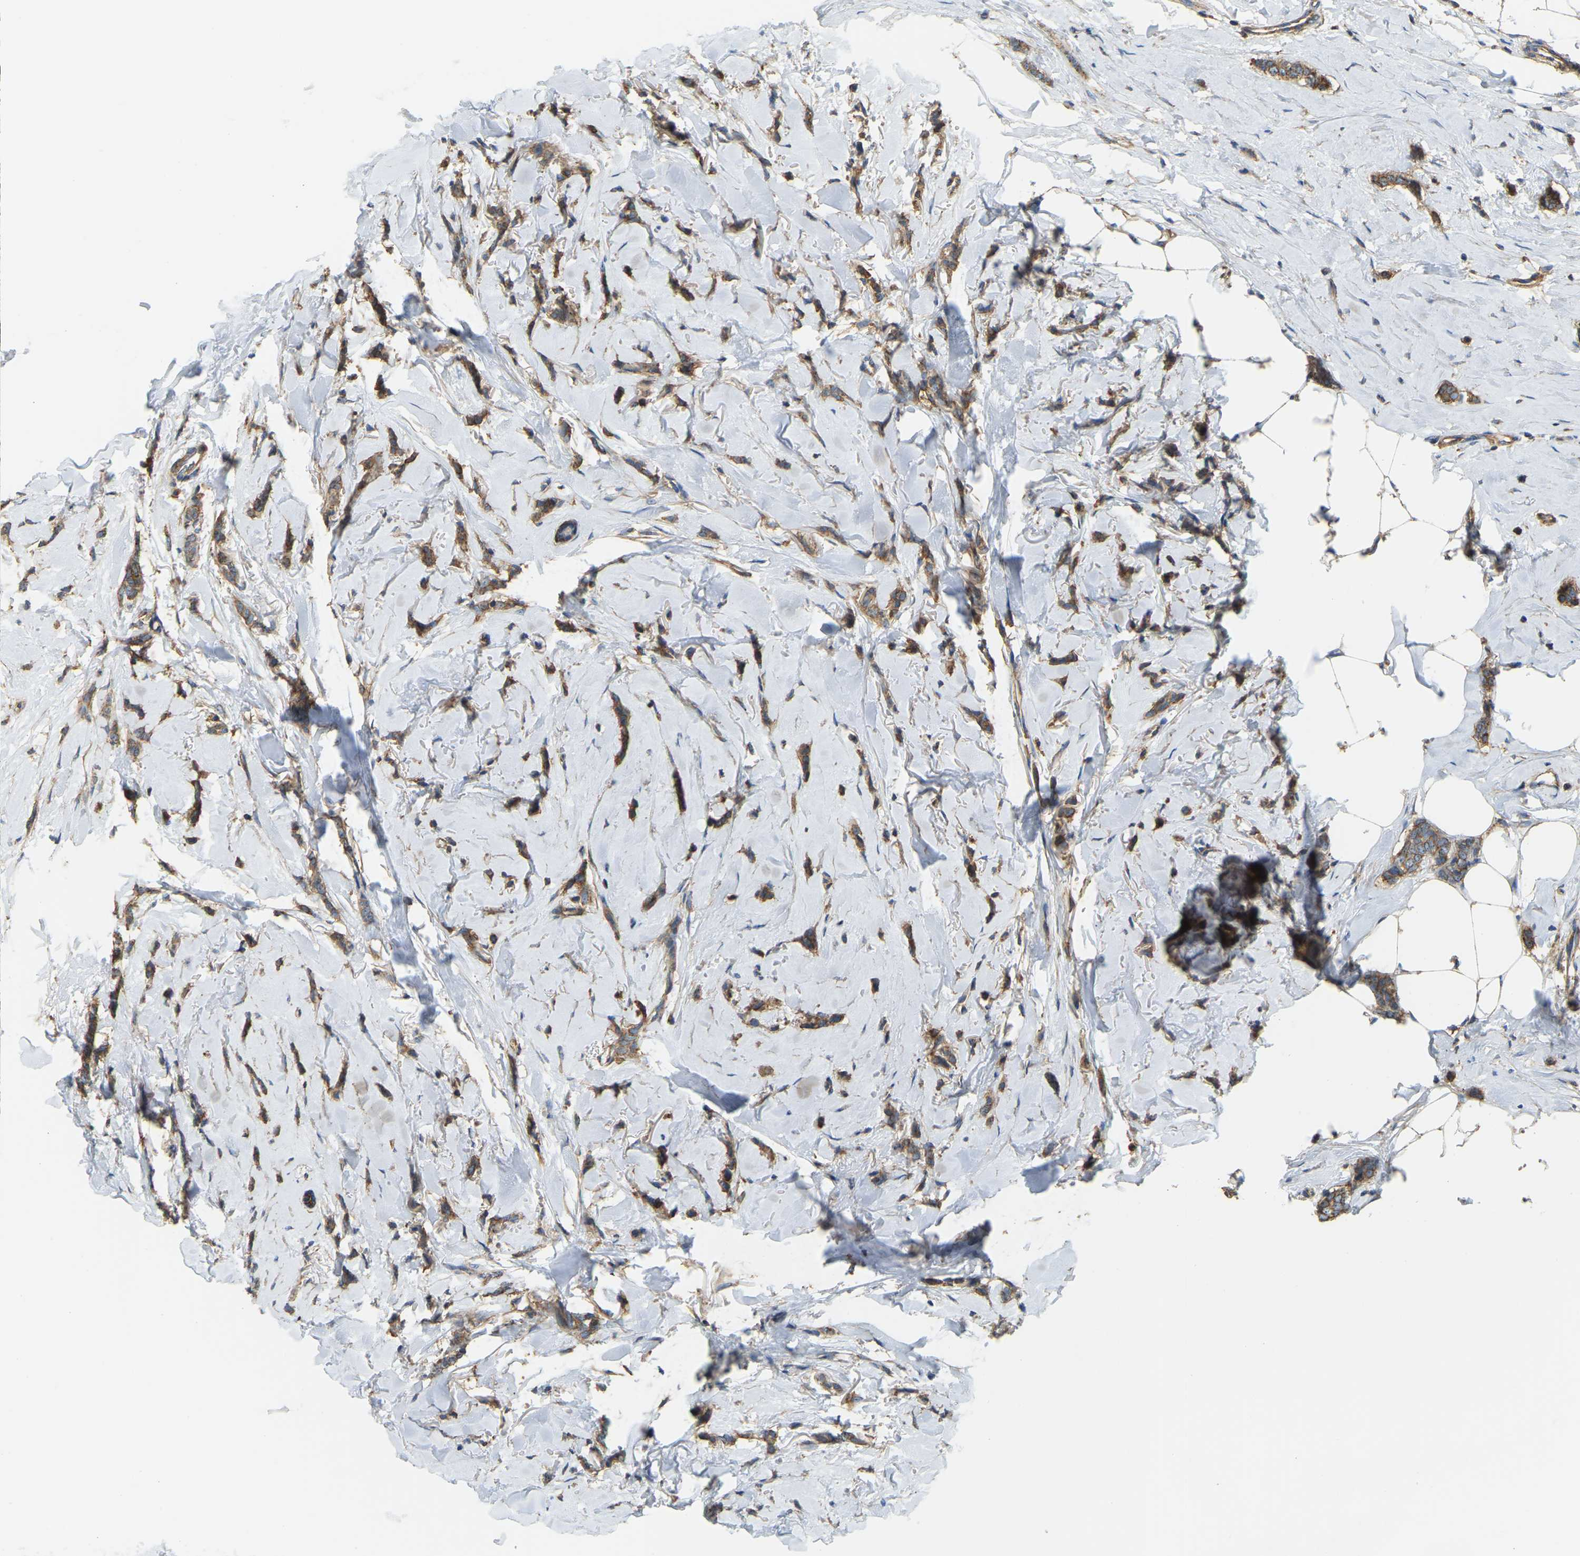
{"staining": {"intensity": "moderate", "quantity": ">75%", "location": "cytoplasmic/membranous"}, "tissue": "breast cancer", "cell_type": "Tumor cells", "image_type": "cancer", "snomed": [{"axis": "morphology", "description": "Lobular carcinoma"}, {"axis": "topography", "description": "Skin"}, {"axis": "topography", "description": "Breast"}], "caption": "About >75% of tumor cells in human breast cancer demonstrate moderate cytoplasmic/membranous protein positivity as visualized by brown immunohistochemical staining.", "gene": "AHNAK", "patient": {"sex": "female", "age": 46}}